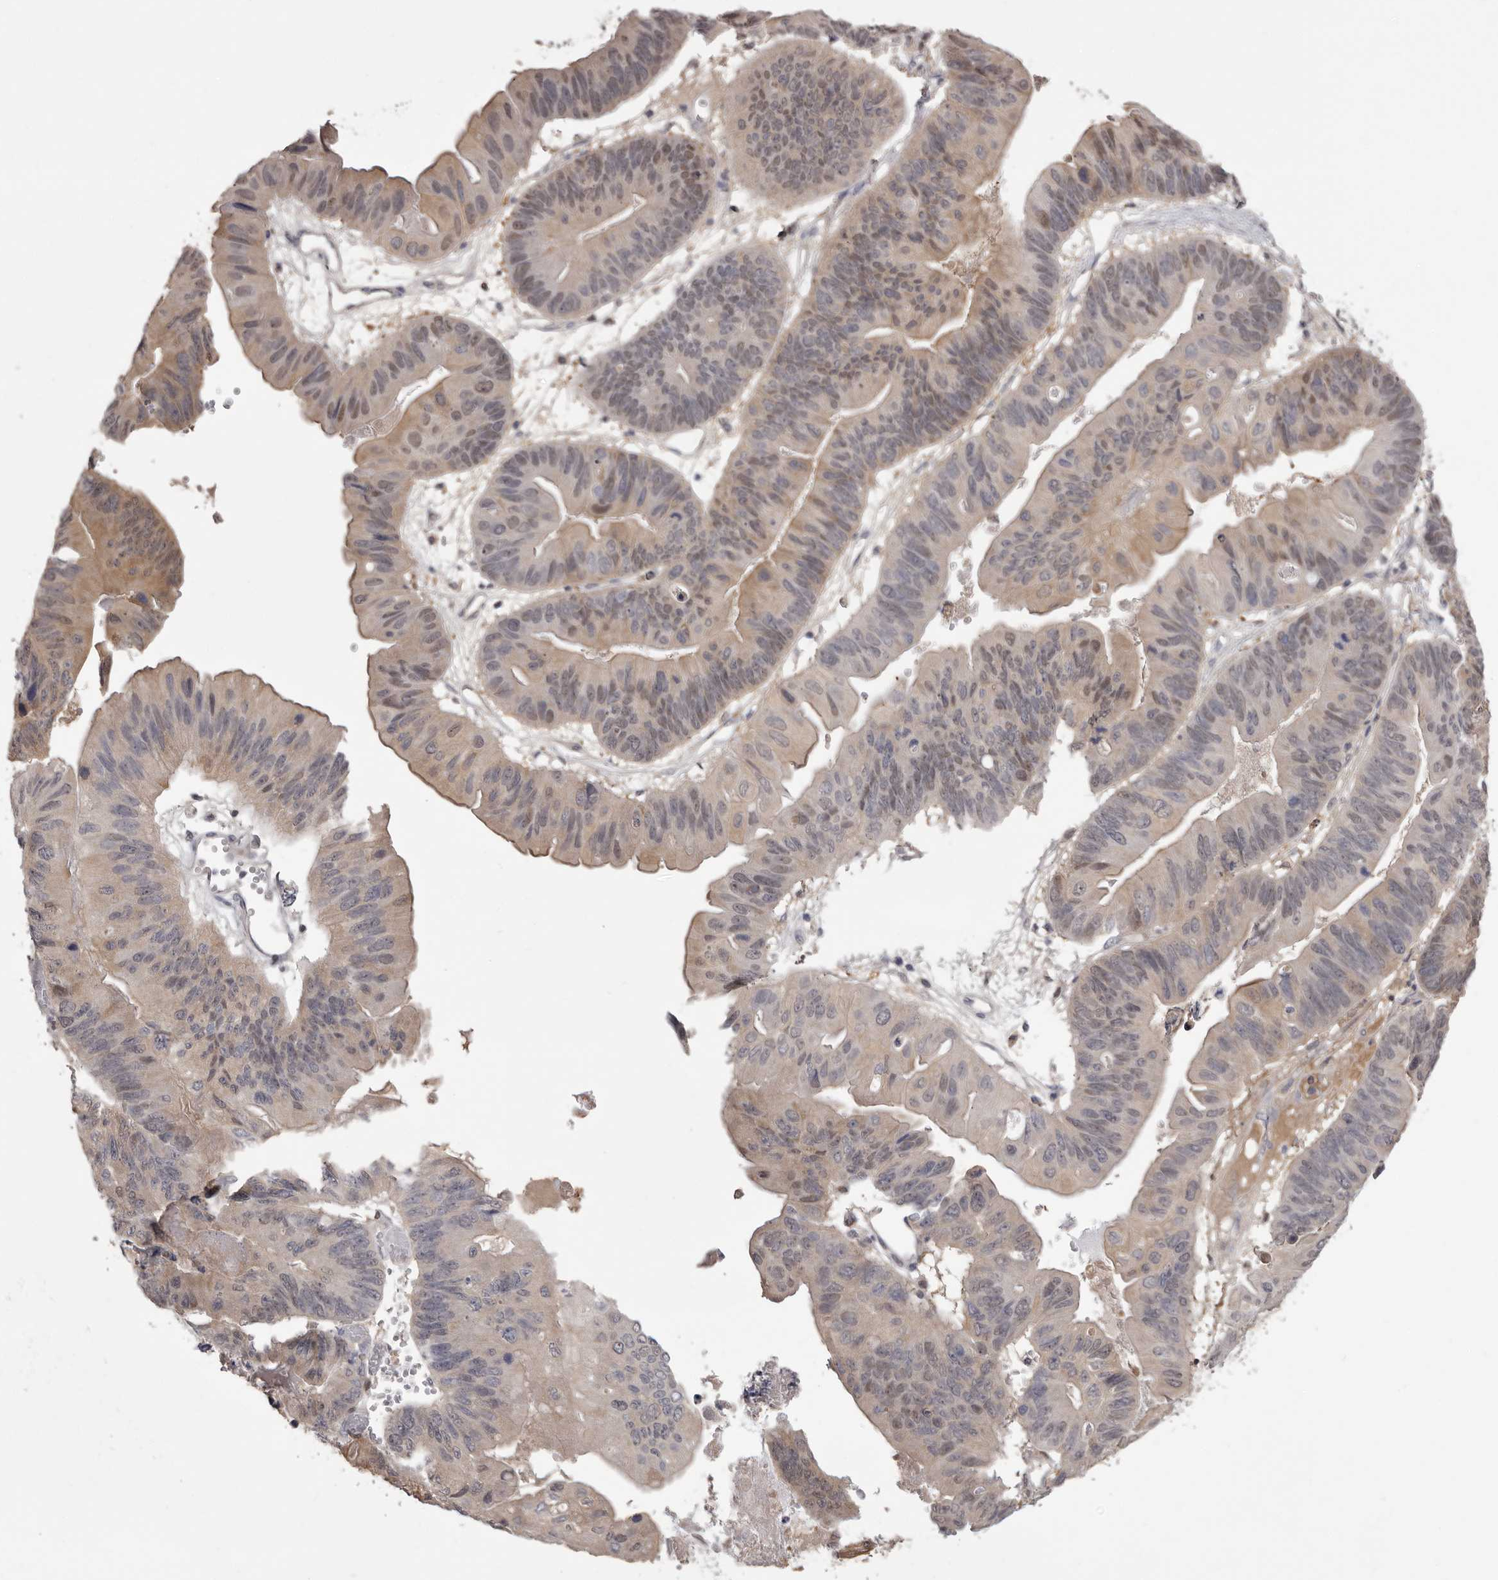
{"staining": {"intensity": "weak", "quantity": ">75%", "location": "cytoplasmic/membranous,nuclear"}, "tissue": "ovarian cancer", "cell_type": "Tumor cells", "image_type": "cancer", "snomed": [{"axis": "morphology", "description": "Cystadenocarcinoma, mucinous, NOS"}, {"axis": "topography", "description": "Ovary"}], "caption": "A brown stain labels weak cytoplasmic/membranous and nuclear positivity of a protein in human ovarian cancer (mucinous cystadenocarcinoma) tumor cells. (DAB IHC, brown staining for protein, blue staining for nuclei).", "gene": "MDH1", "patient": {"sex": "female", "age": 61}}